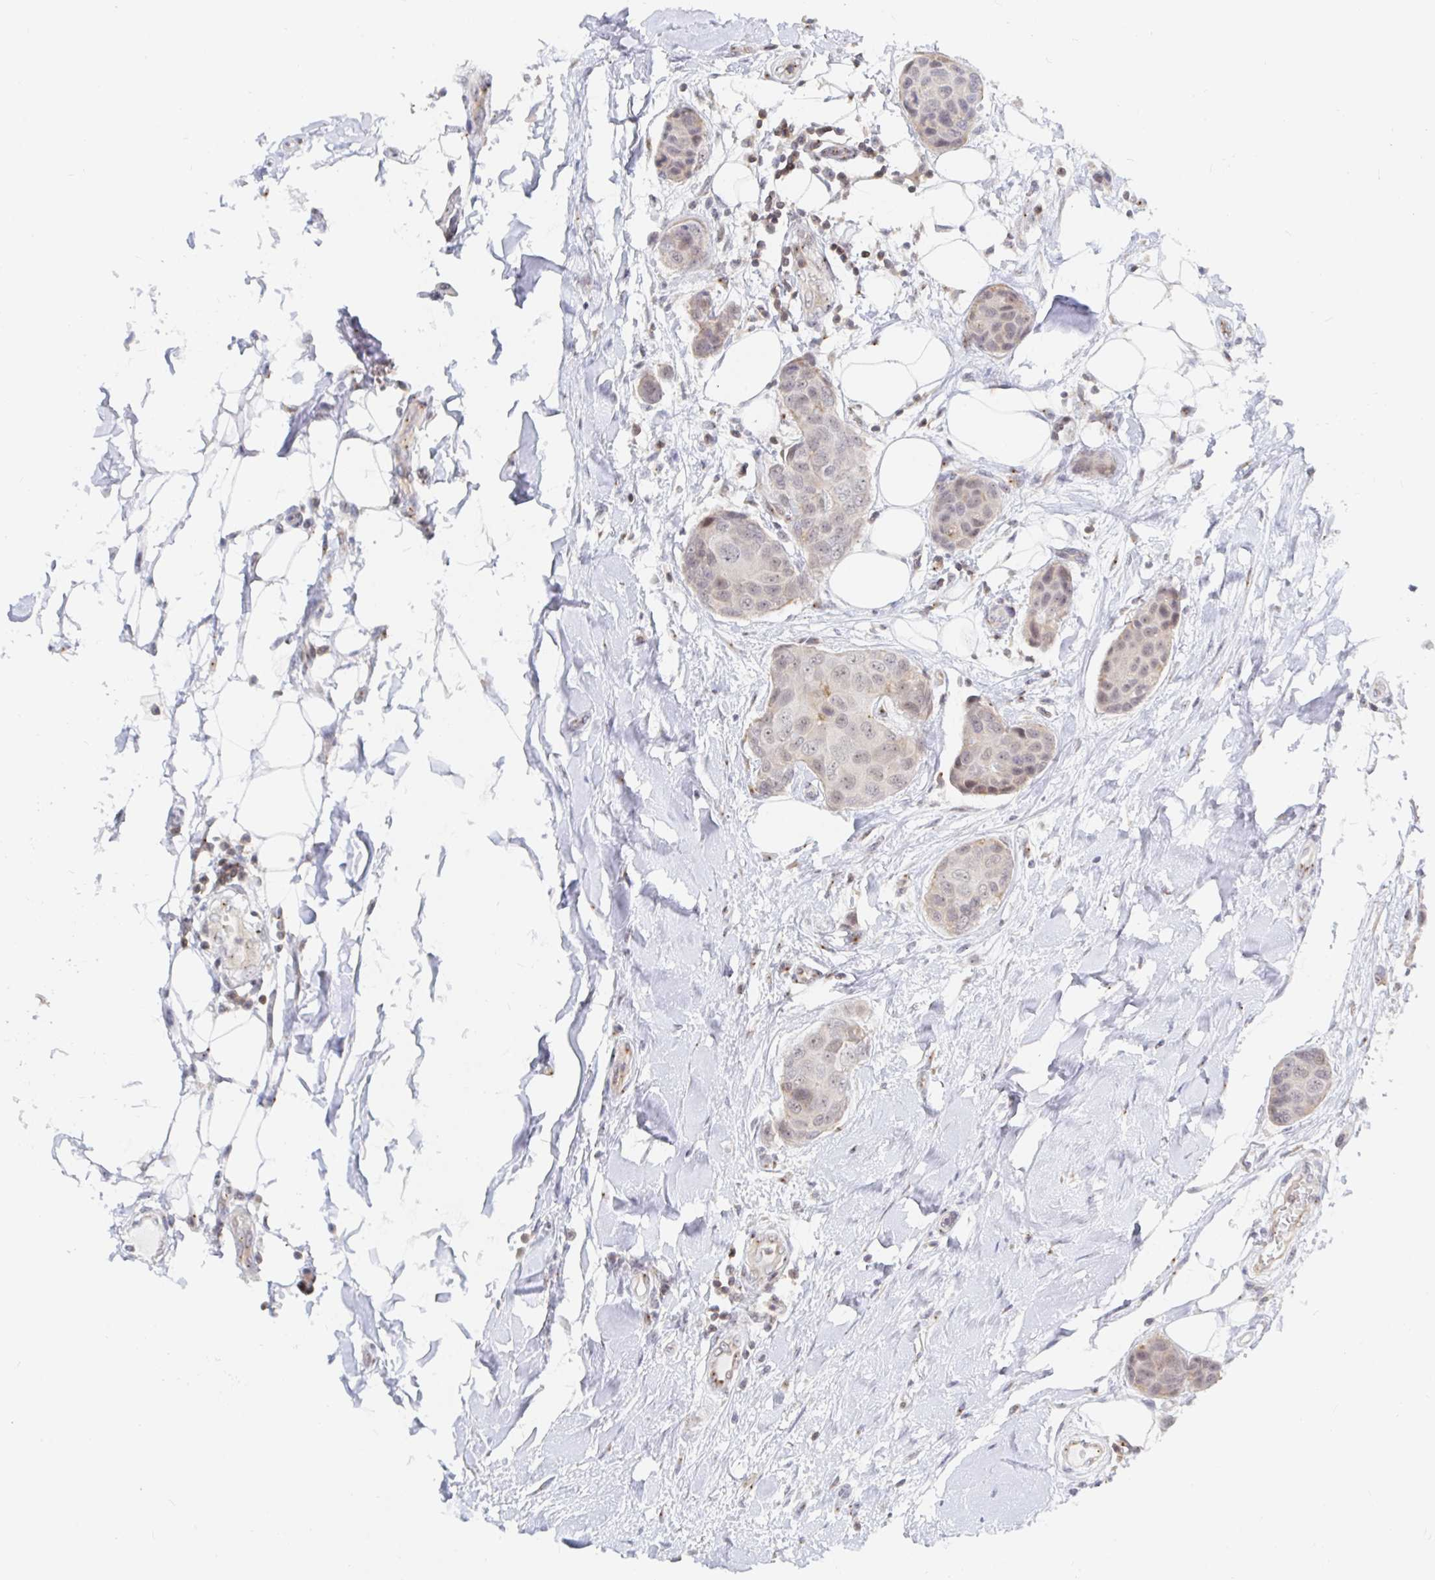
{"staining": {"intensity": "weak", "quantity": "<25%", "location": "cytoplasmic/membranous,nuclear"}, "tissue": "breast cancer", "cell_type": "Tumor cells", "image_type": "cancer", "snomed": [{"axis": "morphology", "description": "Duct carcinoma"}, {"axis": "topography", "description": "Breast"}, {"axis": "topography", "description": "Lymph node"}], "caption": "Photomicrograph shows no protein expression in tumor cells of breast invasive ductal carcinoma tissue. (Stains: DAB immunohistochemistry with hematoxylin counter stain, Microscopy: brightfield microscopy at high magnification).", "gene": "CHD2", "patient": {"sex": "female", "age": 80}}